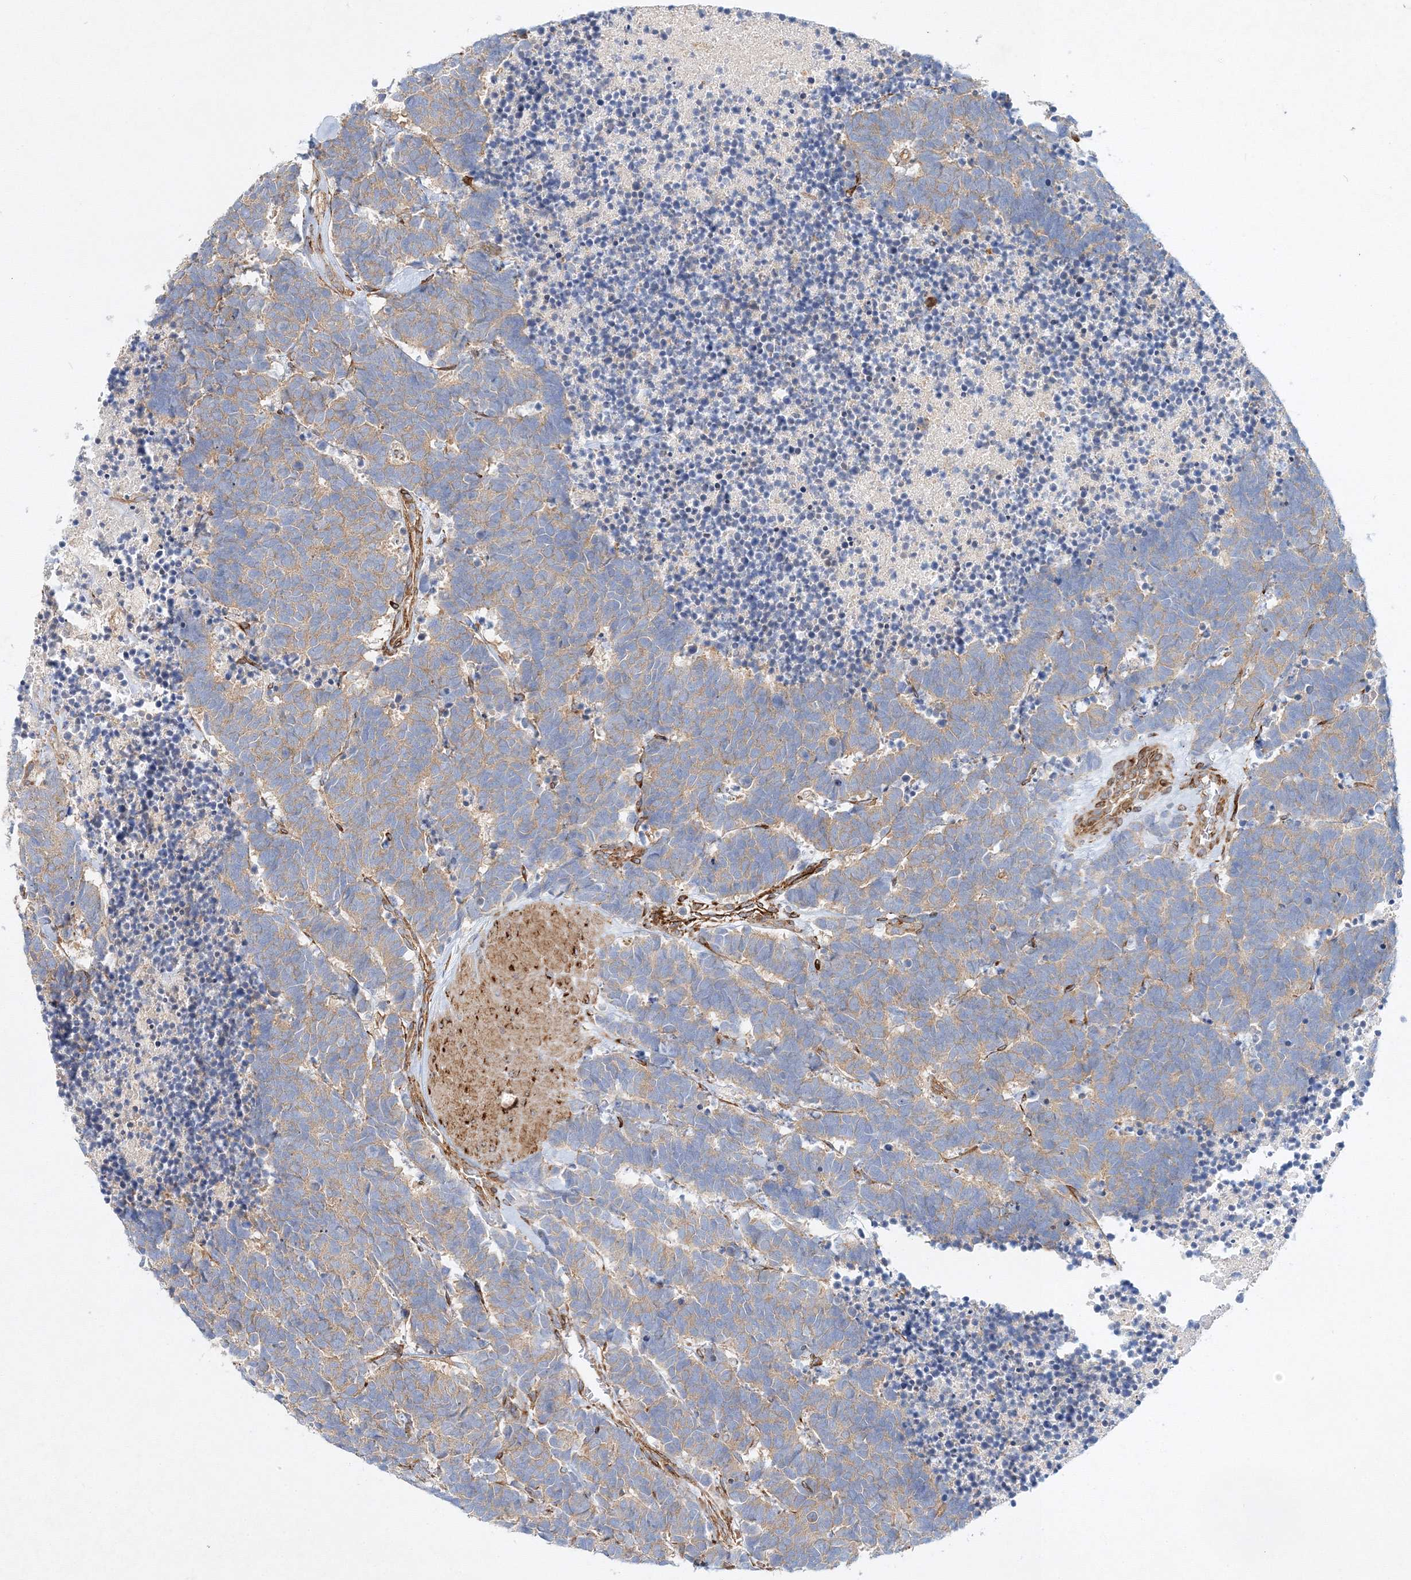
{"staining": {"intensity": "weak", "quantity": ">75%", "location": "cytoplasmic/membranous"}, "tissue": "carcinoid", "cell_type": "Tumor cells", "image_type": "cancer", "snomed": [{"axis": "morphology", "description": "Carcinoma, NOS"}, {"axis": "morphology", "description": "Carcinoid, malignant, NOS"}, {"axis": "topography", "description": "Urinary bladder"}], "caption": "IHC of carcinoid (malignant) displays low levels of weak cytoplasmic/membranous staining in approximately >75% of tumor cells. (brown staining indicates protein expression, while blue staining denotes nuclei).", "gene": "ZFYVE16", "patient": {"sex": "male", "age": 57}}